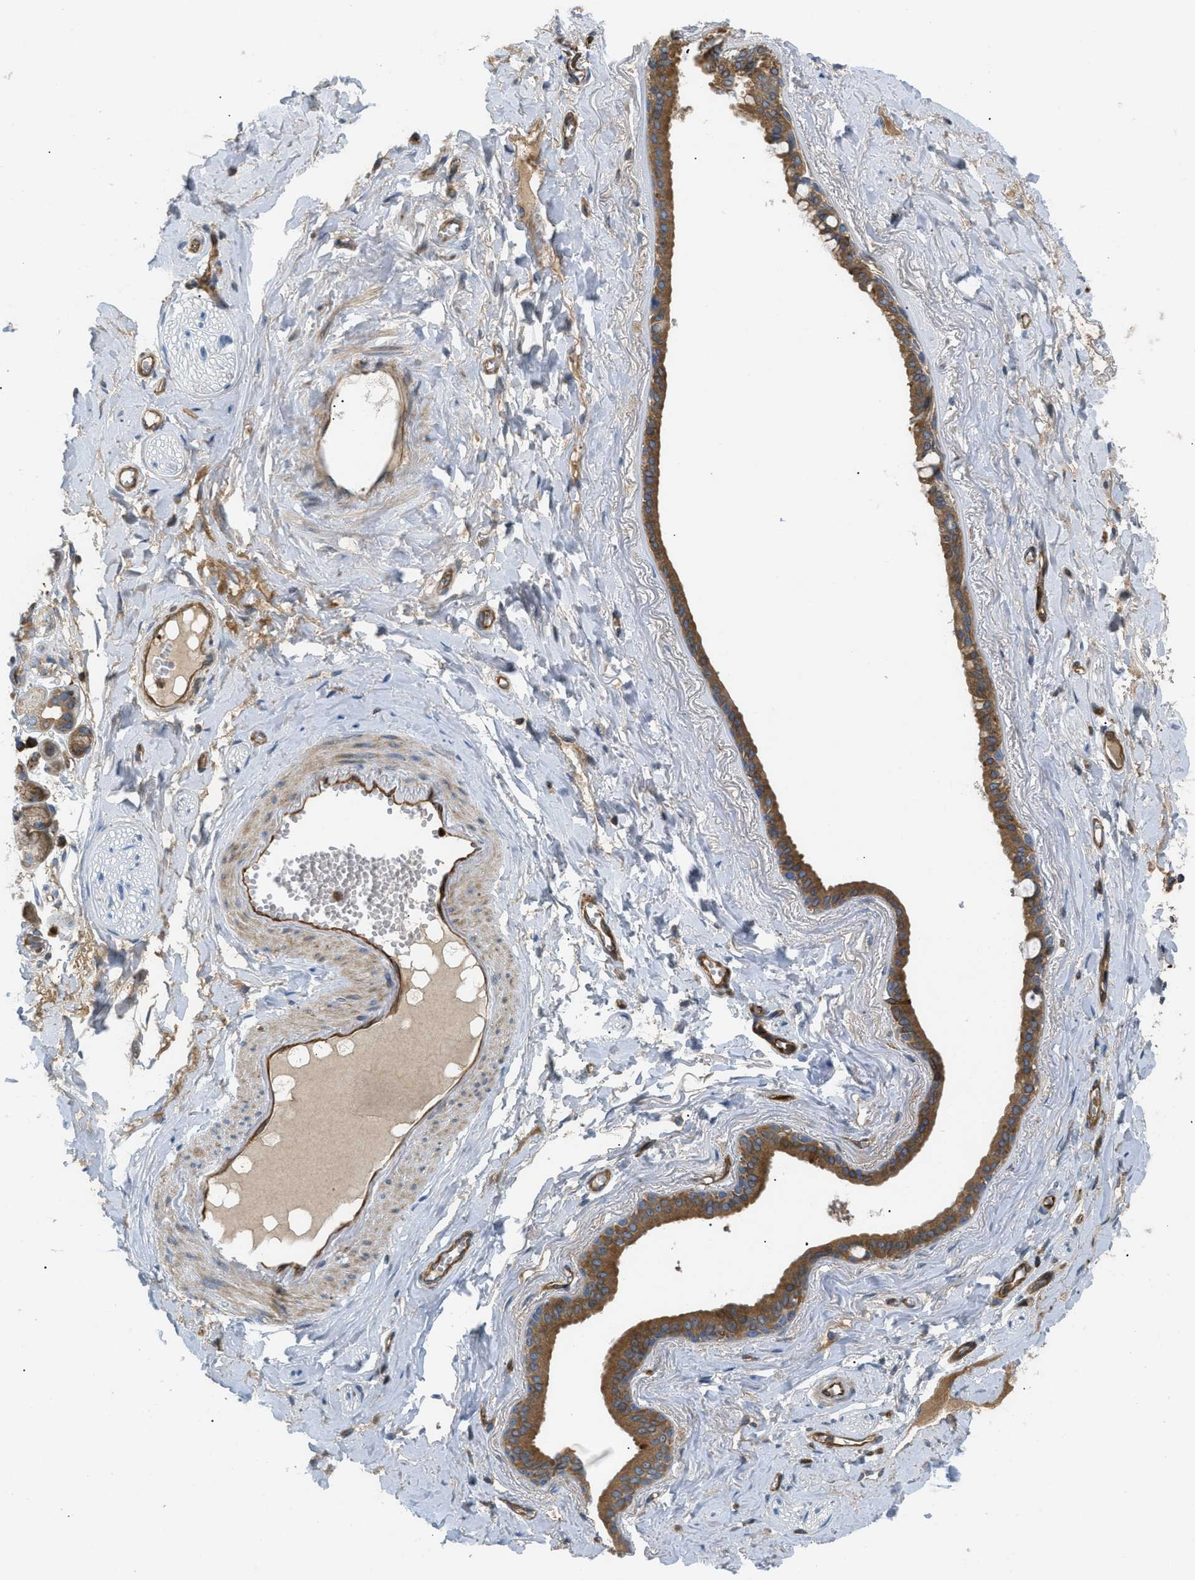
{"staining": {"intensity": "negative", "quantity": "none", "location": "none"}, "tissue": "adipose tissue", "cell_type": "Adipocytes", "image_type": "normal", "snomed": [{"axis": "morphology", "description": "Normal tissue, NOS"}, {"axis": "morphology", "description": "Inflammation, NOS"}, {"axis": "topography", "description": "Salivary gland"}, {"axis": "topography", "description": "Peripheral nerve tissue"}], "caption": "Immunohistochemistry photomicrograph of unremarkable adipose tissue: adipose tissue stained with DAB exhibits no significant protein staining in adipocytes. Nuclei are stained in blue.", "gene": "ATP2A3", "patient": {"sex": "female", "age": 75}}